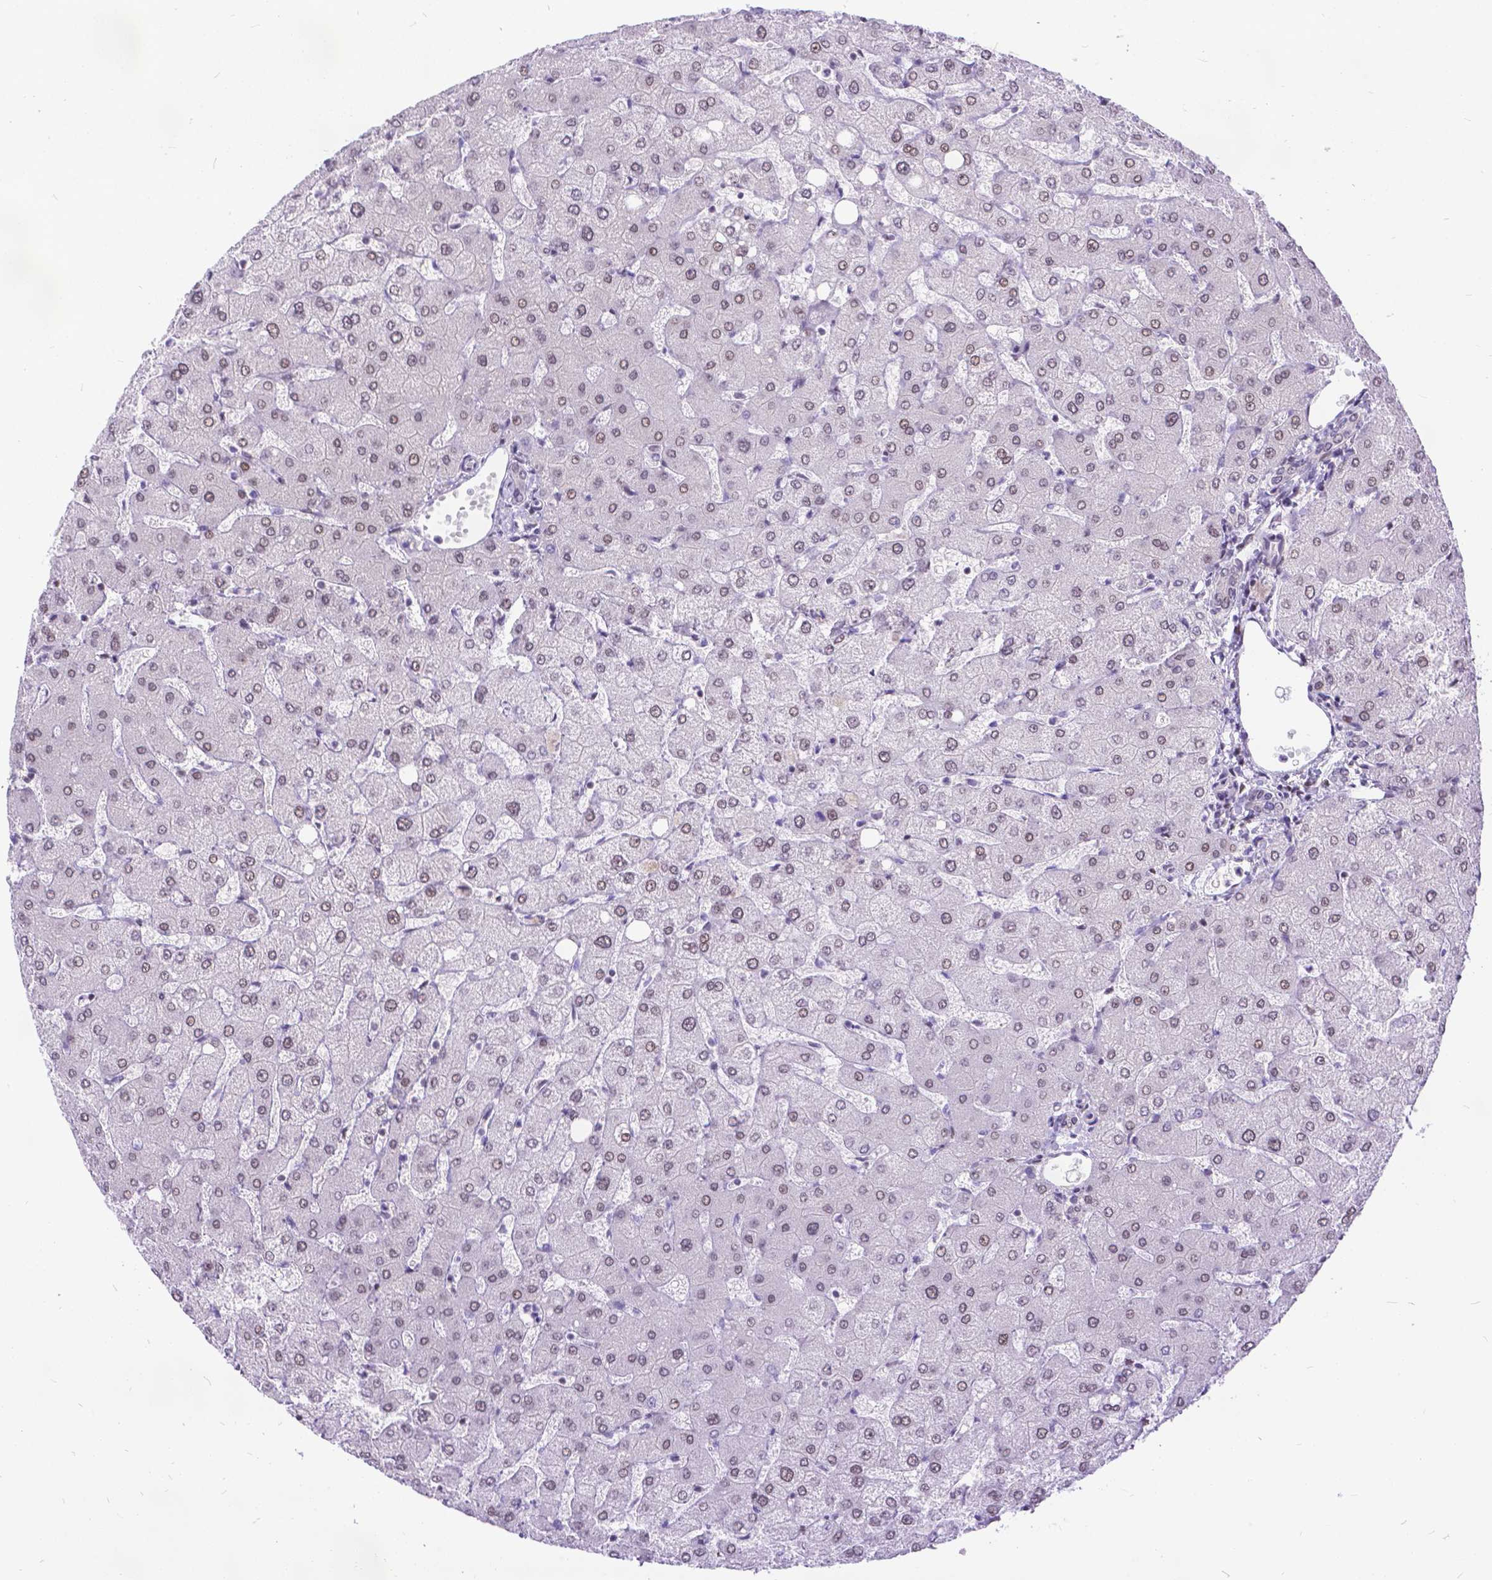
{"staining": {"intensity": "negative", "quantity": "none", "location": "none"}, "tissue": "liver", "cell_type": "Cholangiocytes", "image_type": "normal", "snomed": [{"axis": "morphology", "description": "Normal tissue, NOS"}, {"axis": "topography", "description": "Liver"}], "caption": "This is an immunohistochemistry (IHC) histopathology image of benign liver. There is no expression in cholangiocytes.", "gene": "FAM124B", "patient": {"sex": "female", "age": 54}}